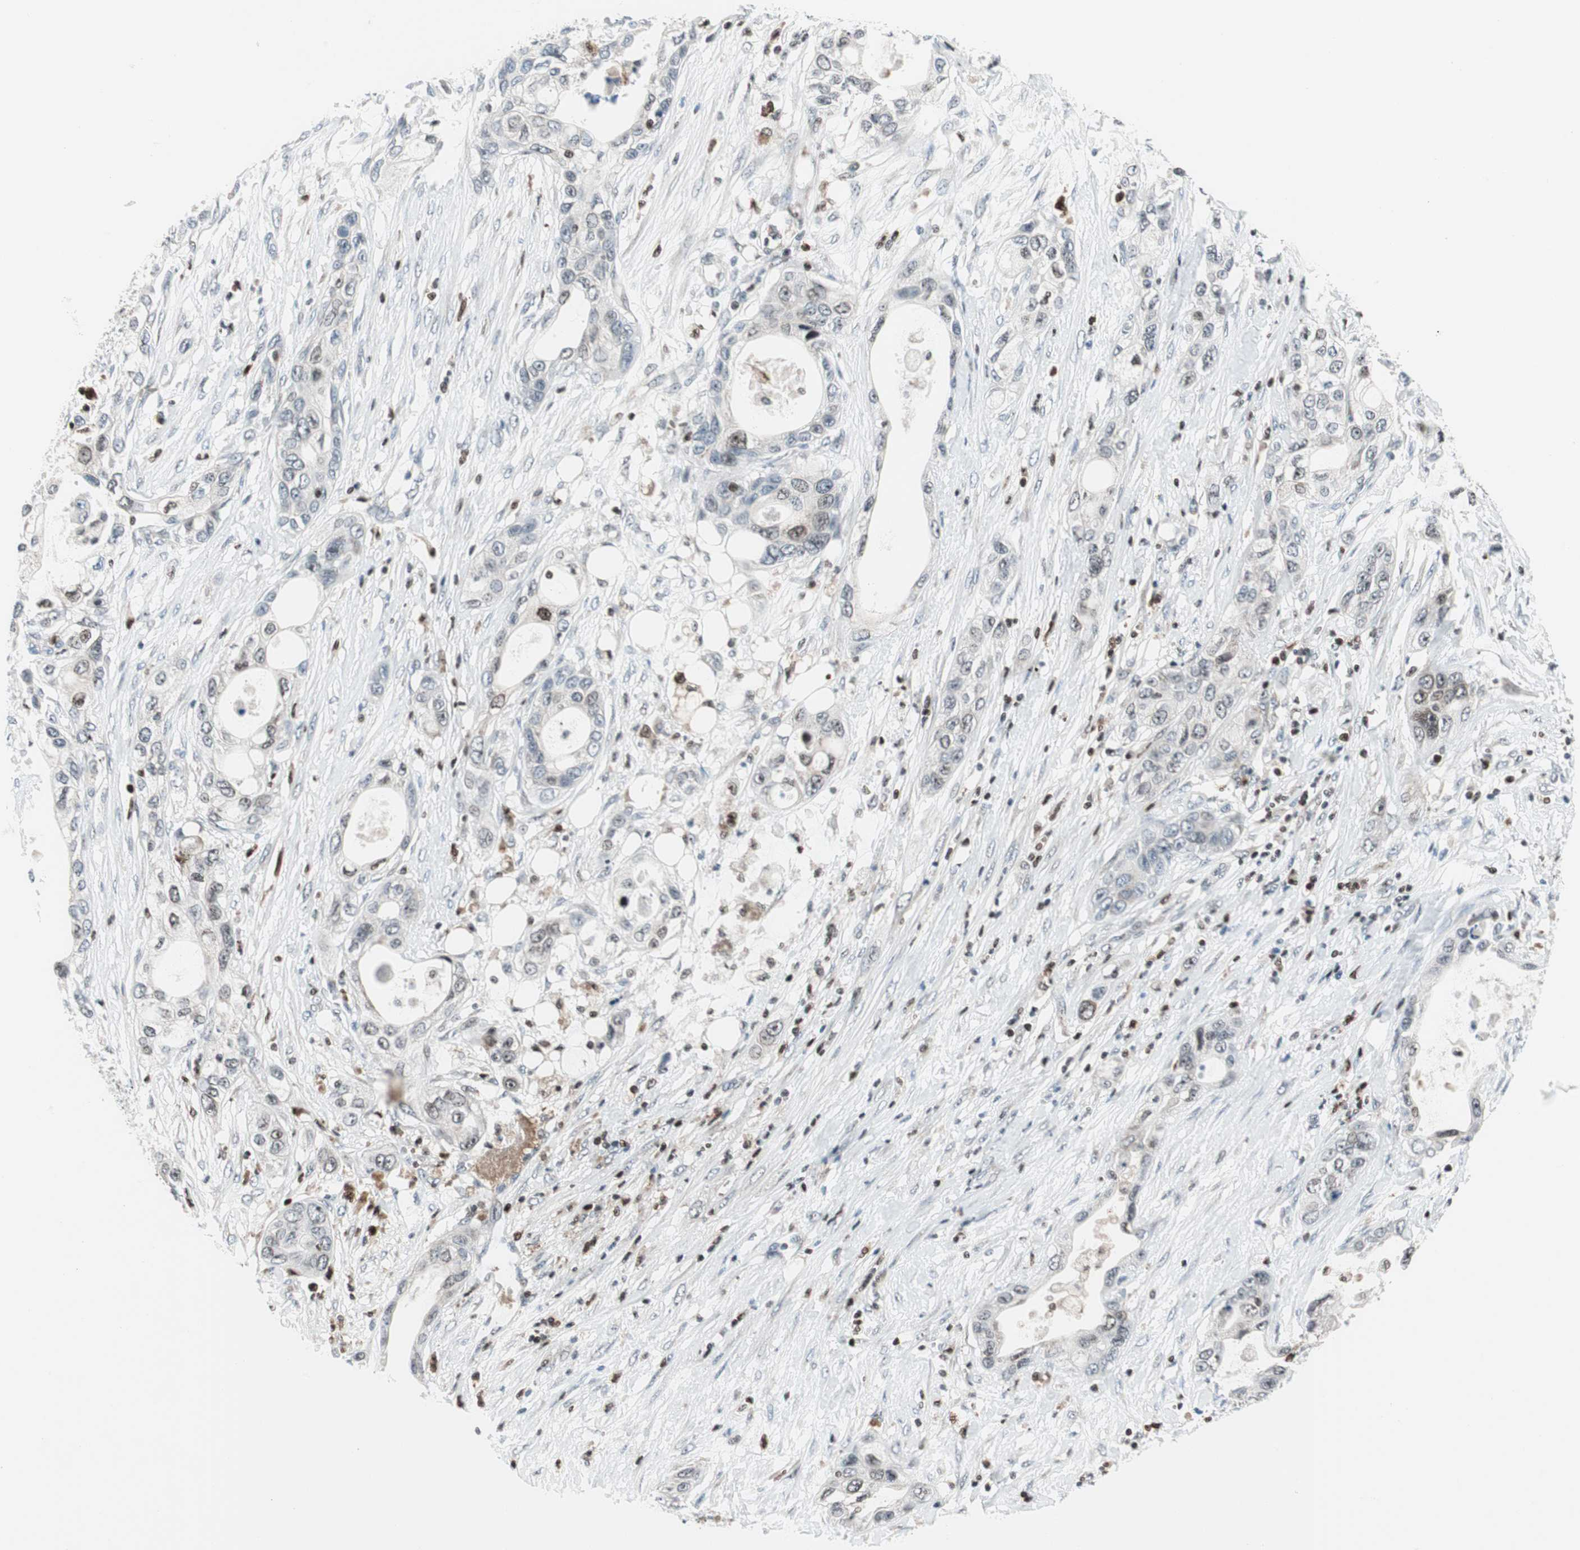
{"staining": {"intensity": "negative", "quantity": "none", "location": "none"}, "tissue": "pancreatic cancer", "cell_type": "Tumor cells", "image_type": "cancer", "snomed": [{"axis": "morphology", "description": "Adenocarcinoma, NOS"}, {"axis": "topography", "description": "Pancreas"}], "caption": "Immunohistochemistry of pancreatic cancer (adenocarcinoma) displays no expression in tumor cells.", "gene": "RGS10", "patient": {"sex": "female", "age": 70}}